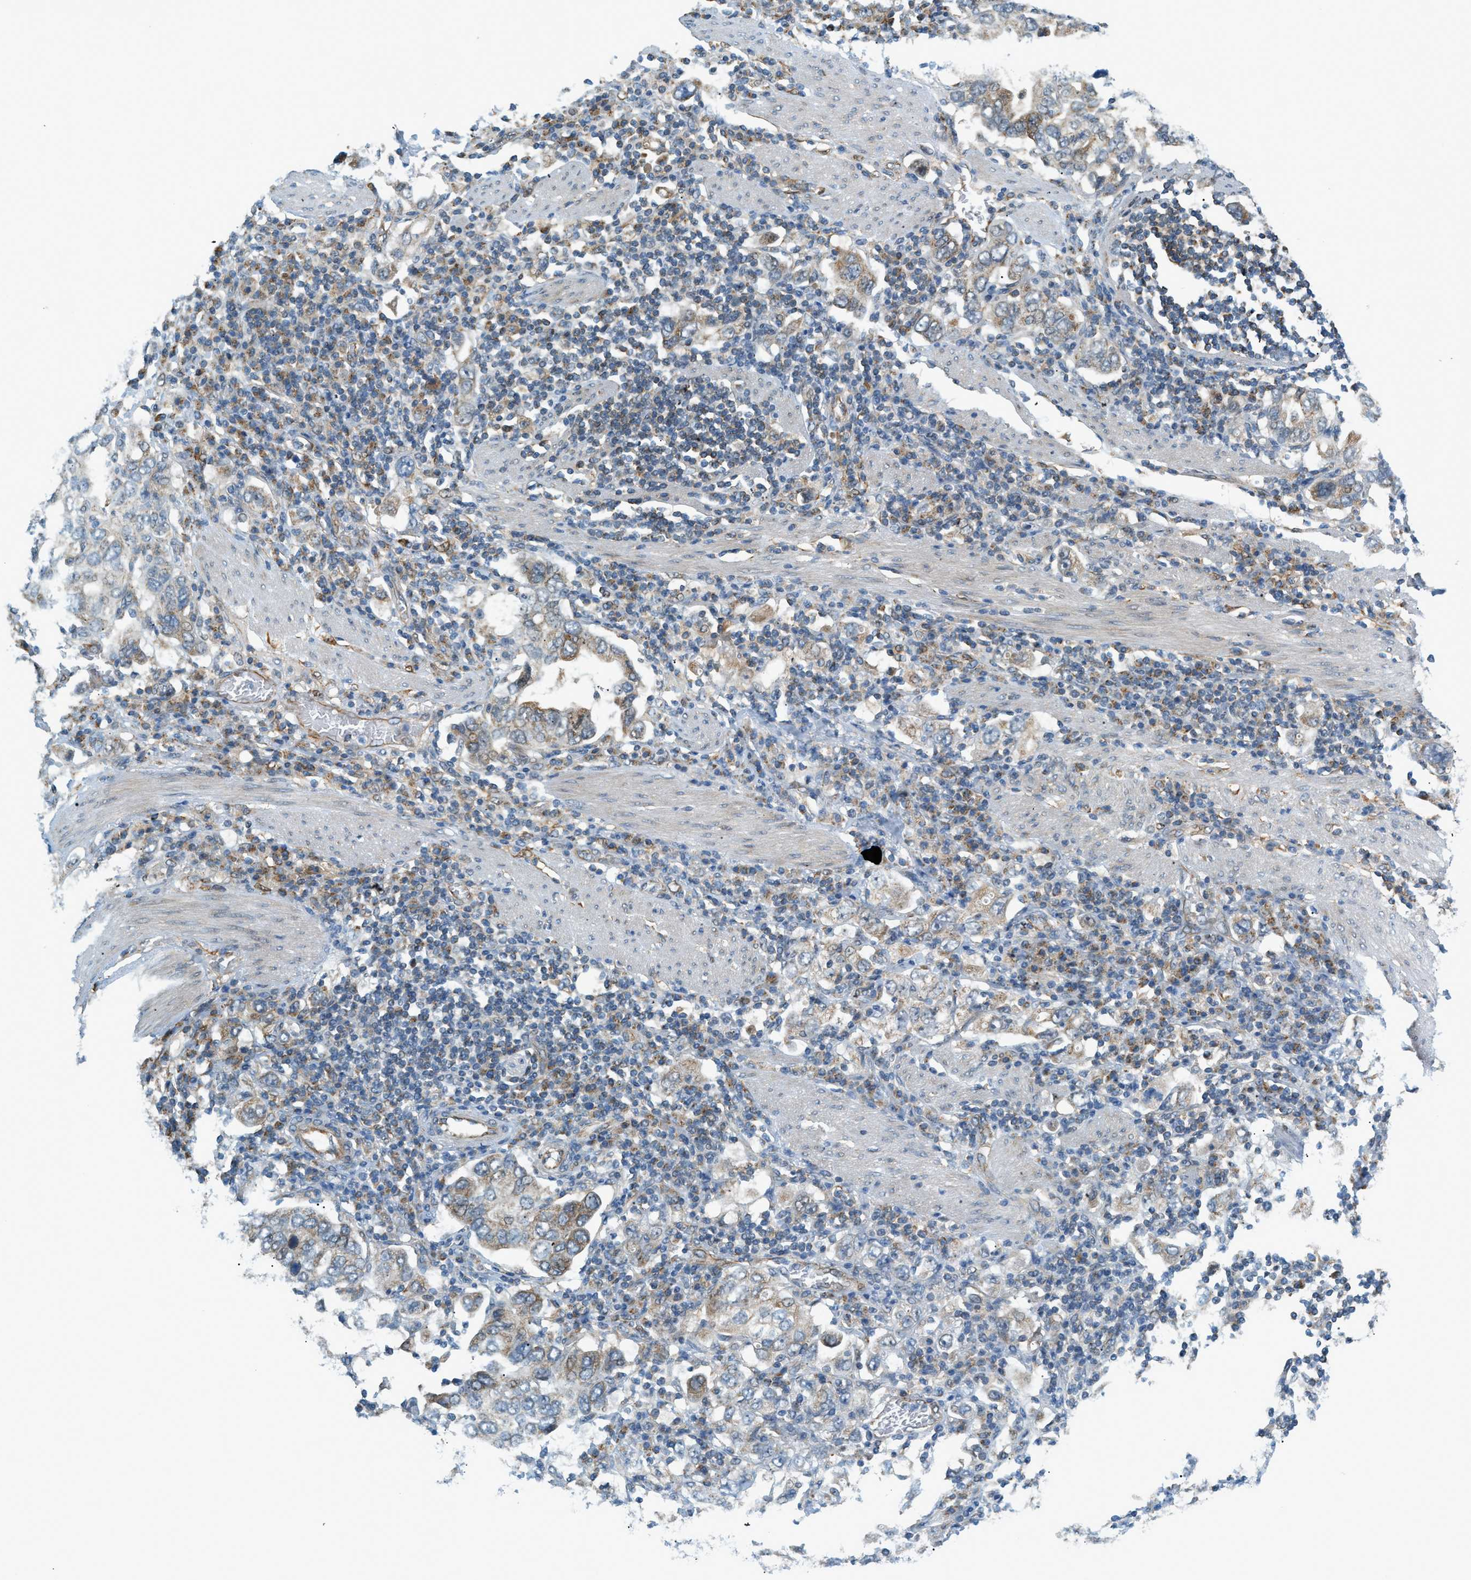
{"staining": {"intensity": "weak", "quantity": "<25%", "location": "cytoplasmic/membranous"}, "tissue": "stomach cancer", "cell_type": "Tumor cells", "image_type": "cancer", "snomed": [{"axis": "morphology", "description": "Adenocarcinoma, NOS"}, {"axis": "topography", "description": "Stomach, upper"}], "caption": "This is a micrograph of IHC staining of stomach adenocarcinoma, which shows no expression in tumor cells. The staining is performed using DAB brown chromogen with nuclei counter-stained in using hematoxylin.", "gene": "PIGG", "patient": {"sex": "male", "age": 62}}